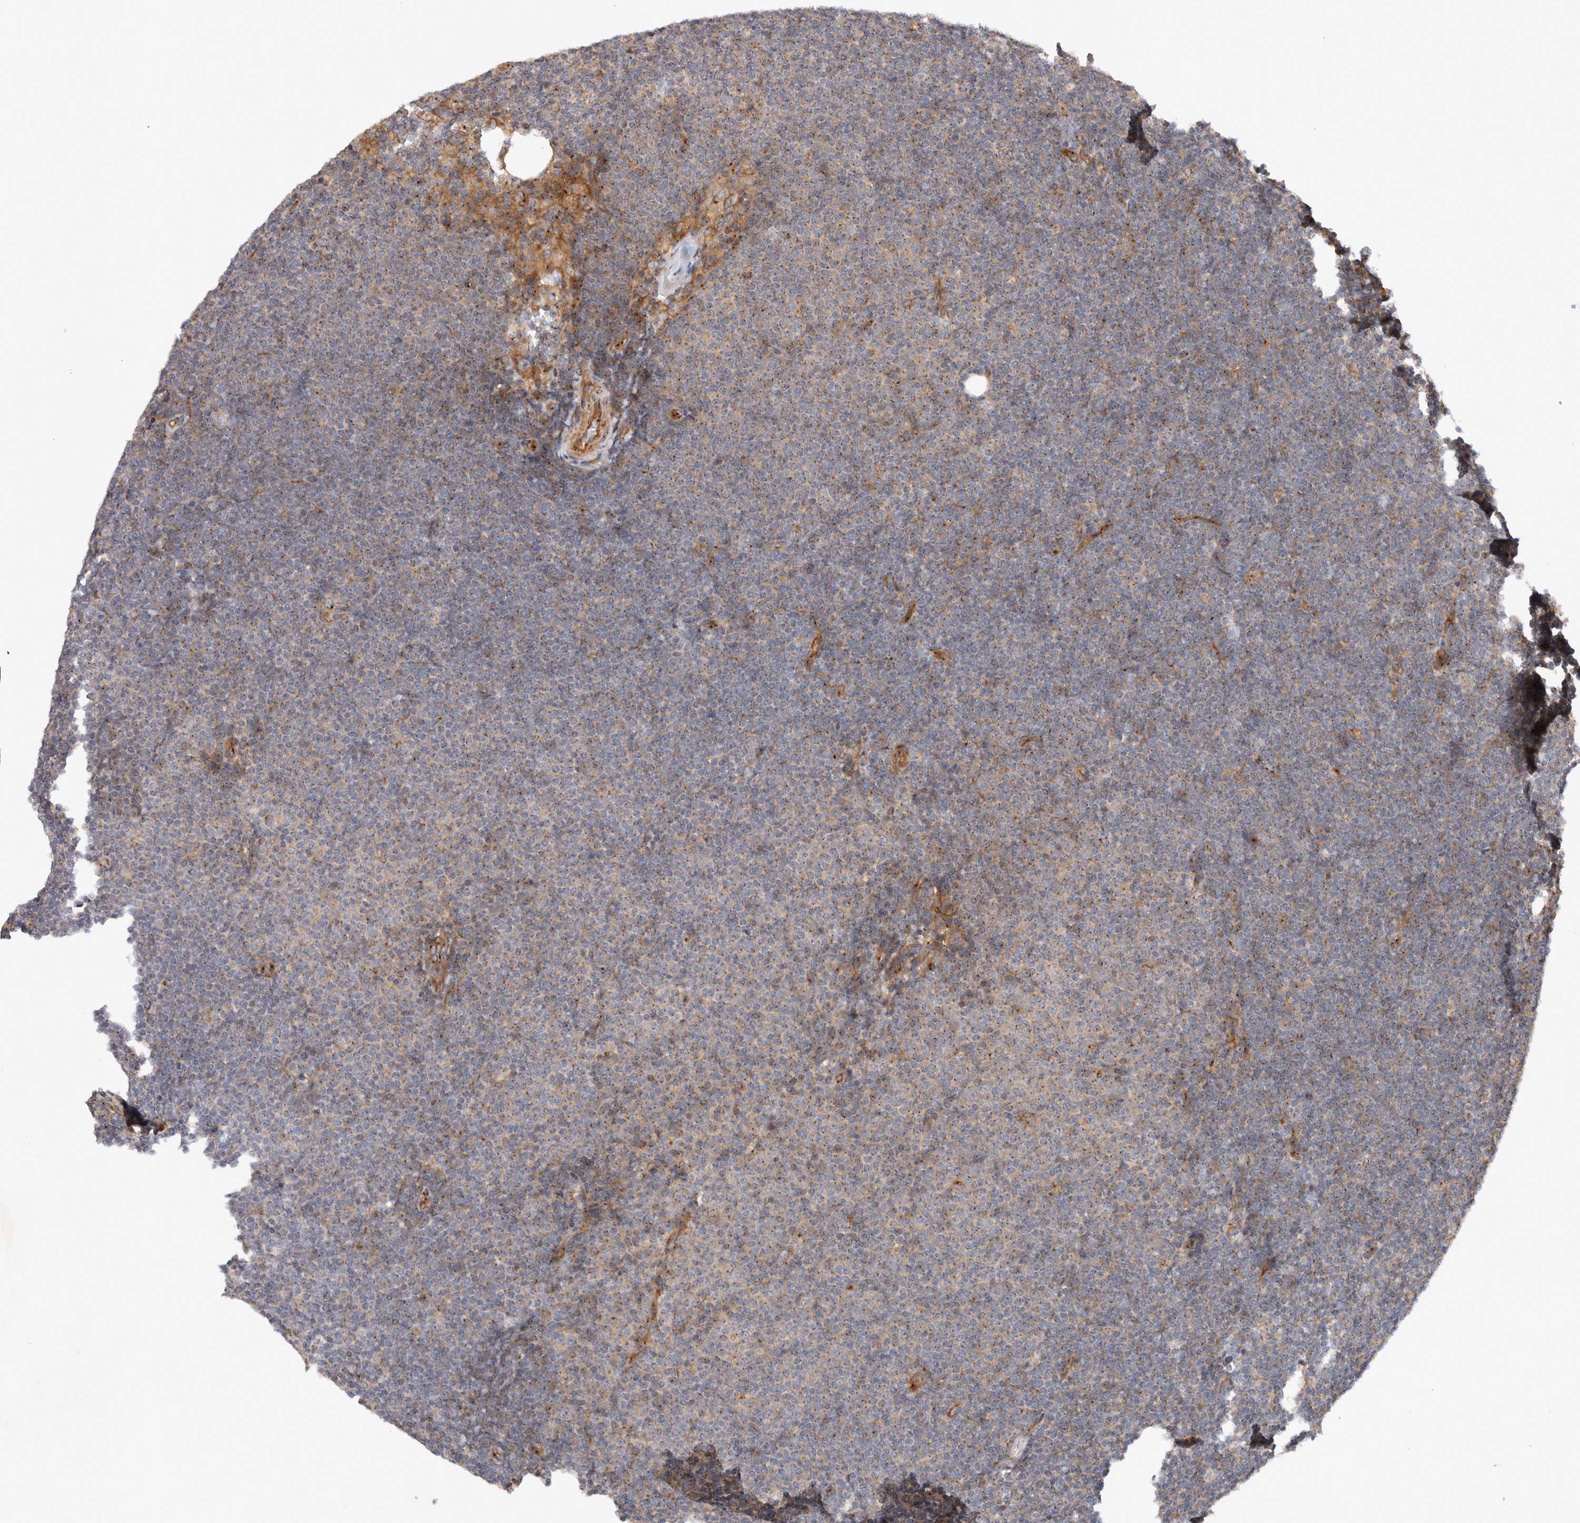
{"staining": {"intensity": "weak", "quantity": "25%-75%", "location": "cytoplasmic/membranous"}, "tissue": "lymphoma", "cell_type": "Tumor cells", "image_type": "cancer", "snomed": [{"axis": "morphology", "description": "Malignant lymphoma, non-Hodgkin's type, Low grade"}, {"axis": "topography", "description": "Lymph node"}], "caption": "This histopathology image demonstrates IHC staining of human lymphoma, with low weak cytoplasmic/membranous positivity in approximately 25%-75% of tumor cells.", "gene": "GPR150", "patient": {"sex": "female", "age": 53}}